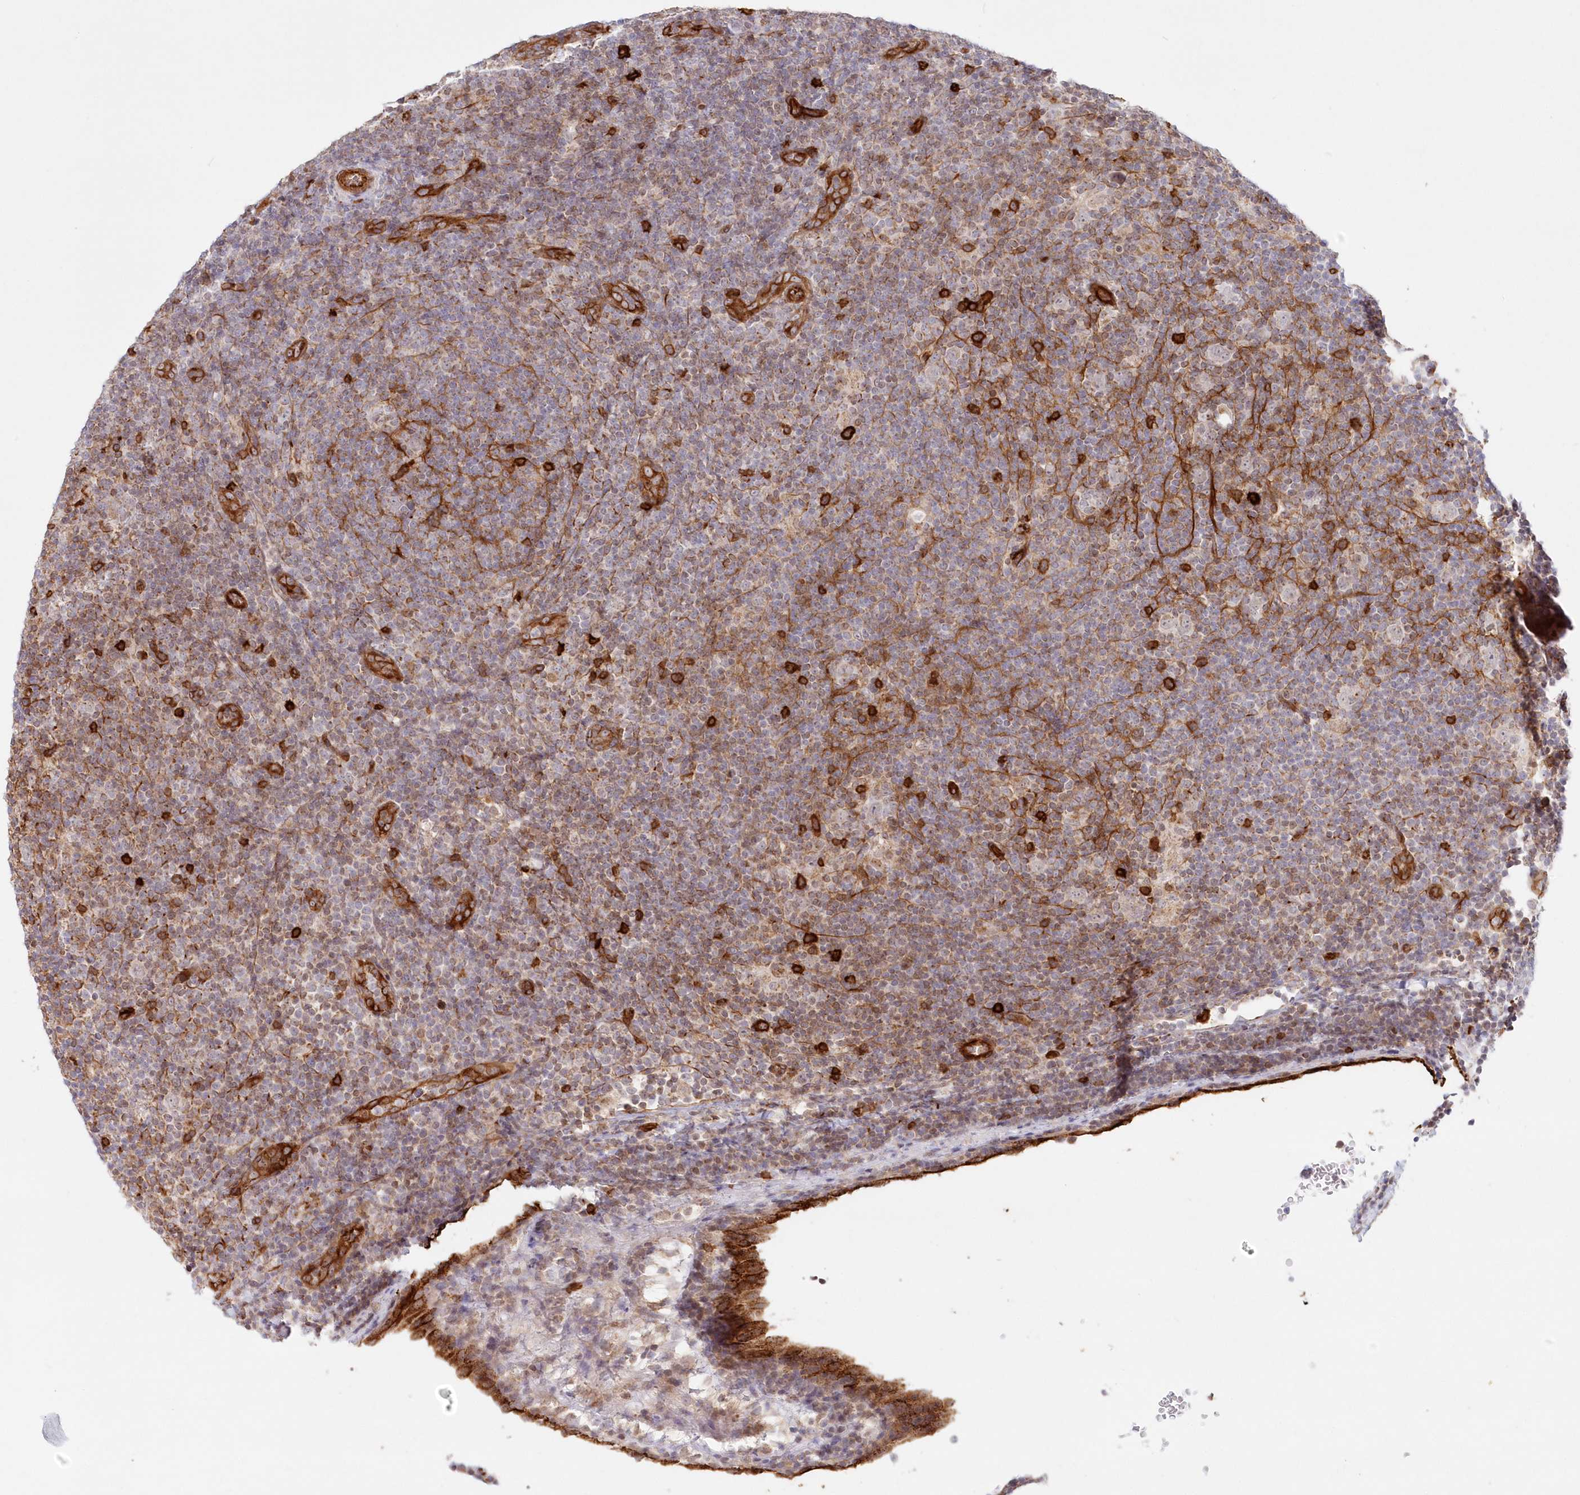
{"staining": {"intensity": "negative", "quantity": "none", "location": "none"}, "tissue": "lymphoma", "cell_type": "Tumor cells", "image_type": "cancer", "snomed": [{"axis": "morphology", "description": "Hodgkin's disease, NOS"}, {"axis": "topography", "description": "Lymph node"}], "caption": "Immunohistochemistry (IHC) photomicrograph of neoplastic tissue: lymphoma stained with DAB (3,3'-diaminobenzidine) reveals no significant protein expression in tumor cells.", "gene": "AFAP1L2", "patient": {"sex": "female", "age": 57}}